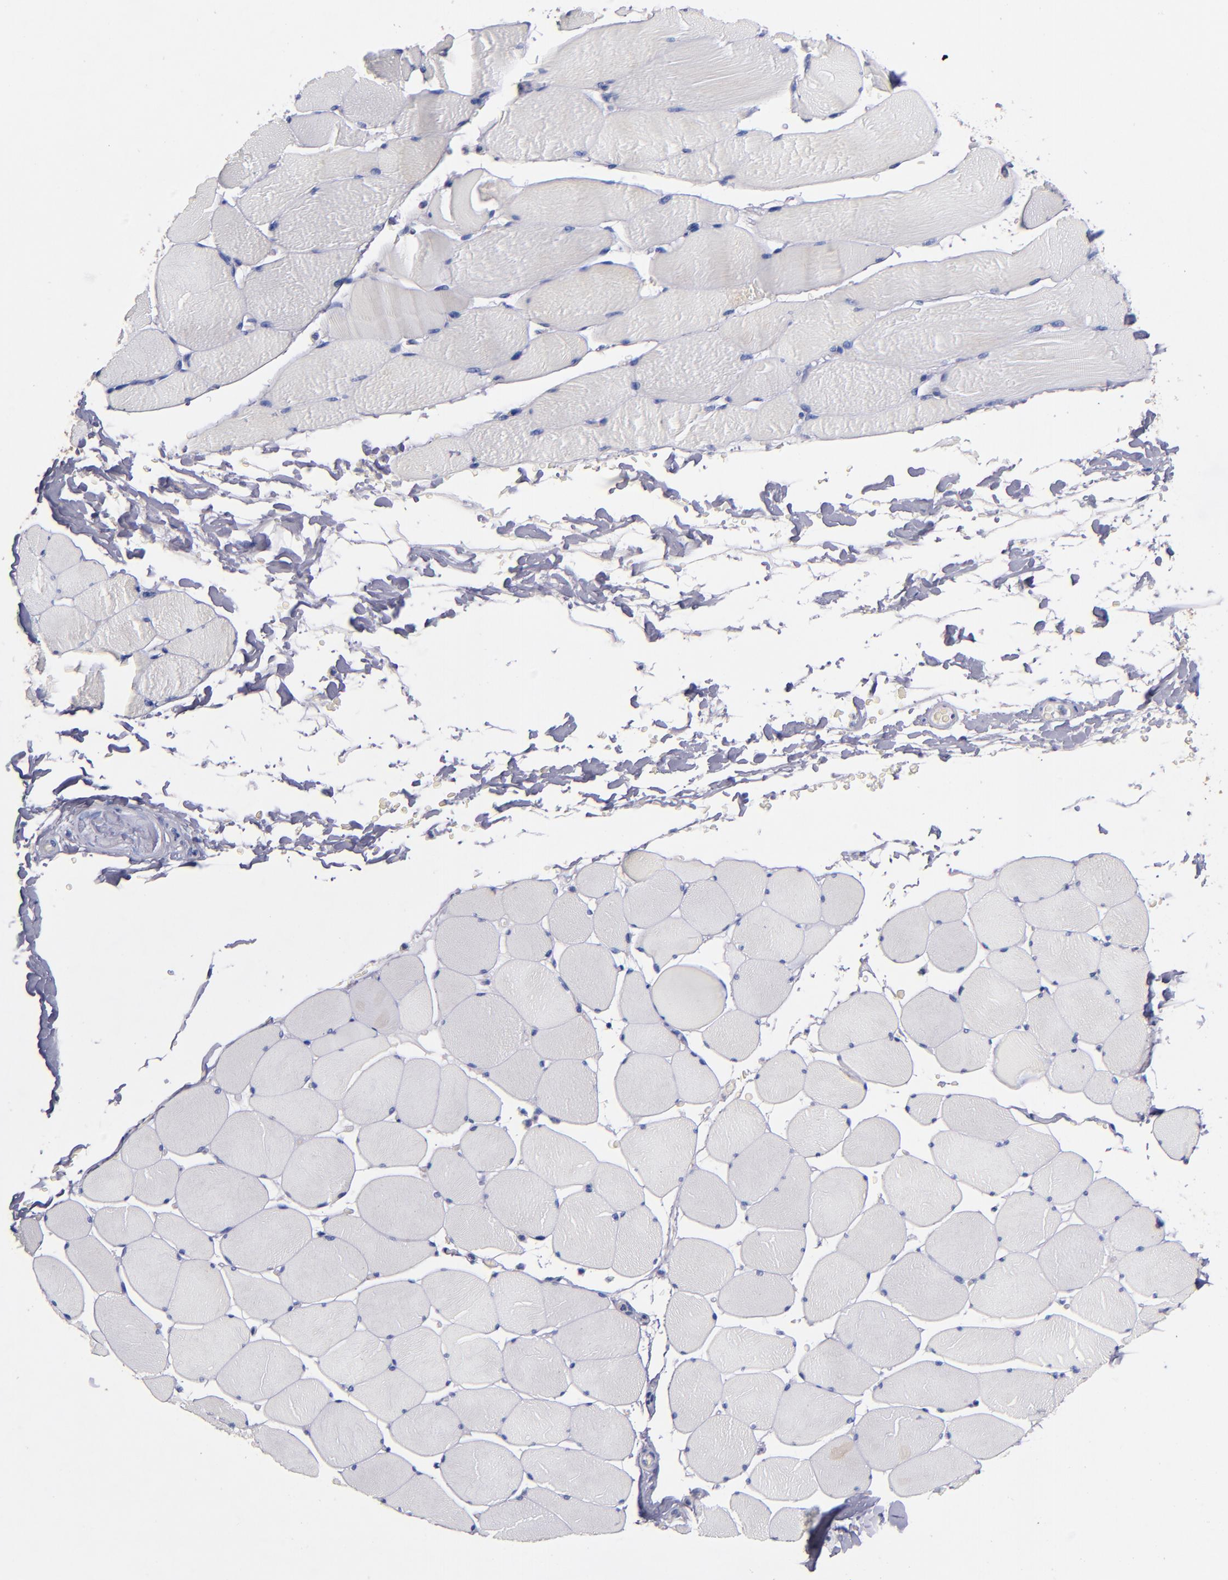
{"staining": {"intensity": "negative", "quantity": "none", "location": "none"}, "tissue": "skeletal muscle", "cell_type": "Myocytes", "image_type": "normal", "snomed": [{"axis": "morphology", "description": "Normal tissue, NOS"}, {"axis": "topography", "description": "Skeletal muscle"}], "caption": "Myocytes are negative for protein expression in normal human skeletal muscle. (DAB (3,3'-diaminobenzidine) immunohistochemistry (IHC) with hematoxylin counter stain).", "gene": "CNTNAP2", "patient": {"sex": "male", "age": 62}}